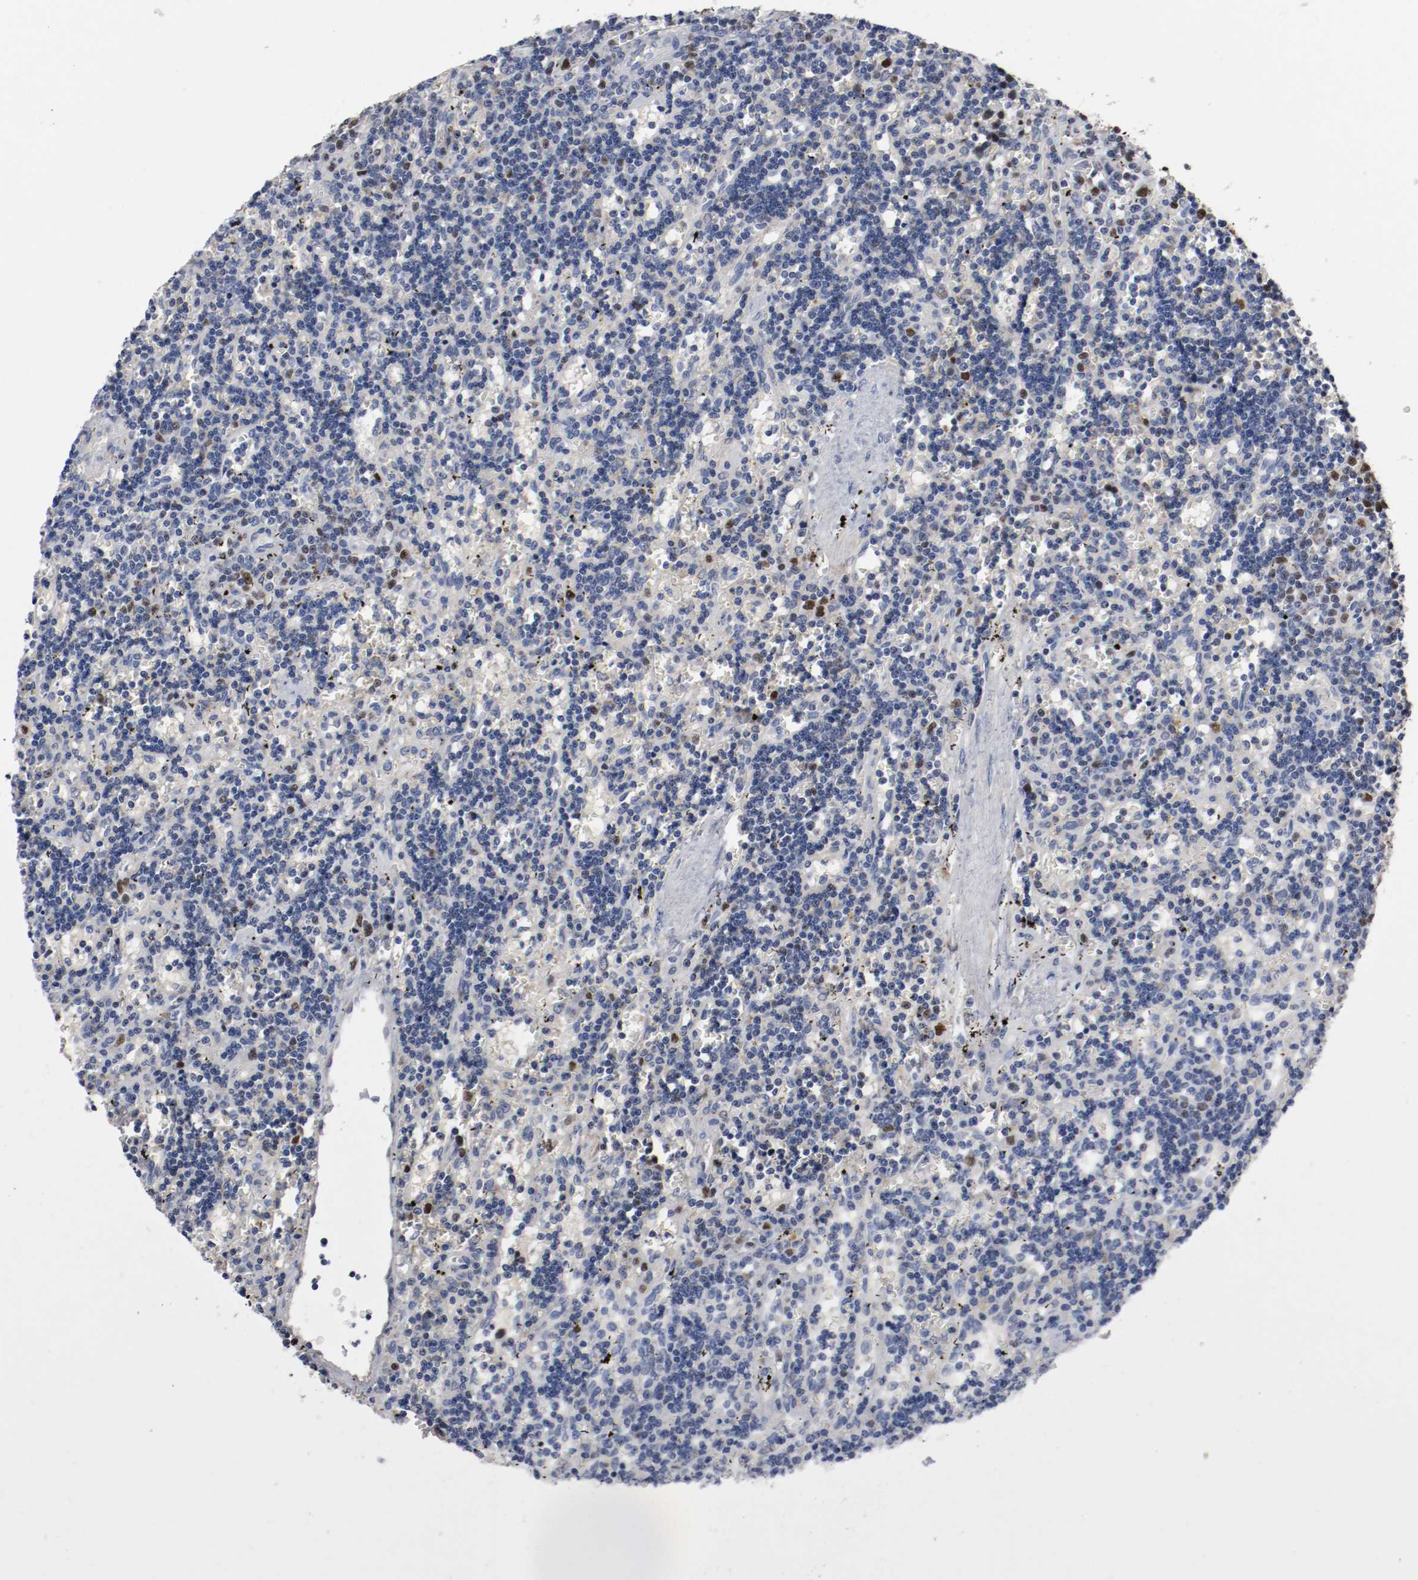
{"staining": {"intensity": "strong", "quantity": "<25%", "location": "nuclear"}, "tissue": "lymphoma", "cell_type": "Tumor cells", "image_type": "cancer", "snomed": [{"axis": "morphology", "description": "Malignant lymphoma, non-Hodgkin's type, Low grade"}, {"axis": "topography", "description": "Spleen"}], "caption": "A histopathology image showing strong nuclear staining in approximately <25% of tumor cells in lymphoma, as visualized by brown immunohistochemical staining.", "gene": "MCM6", "patient": {"sex": "male", "age": 60}}